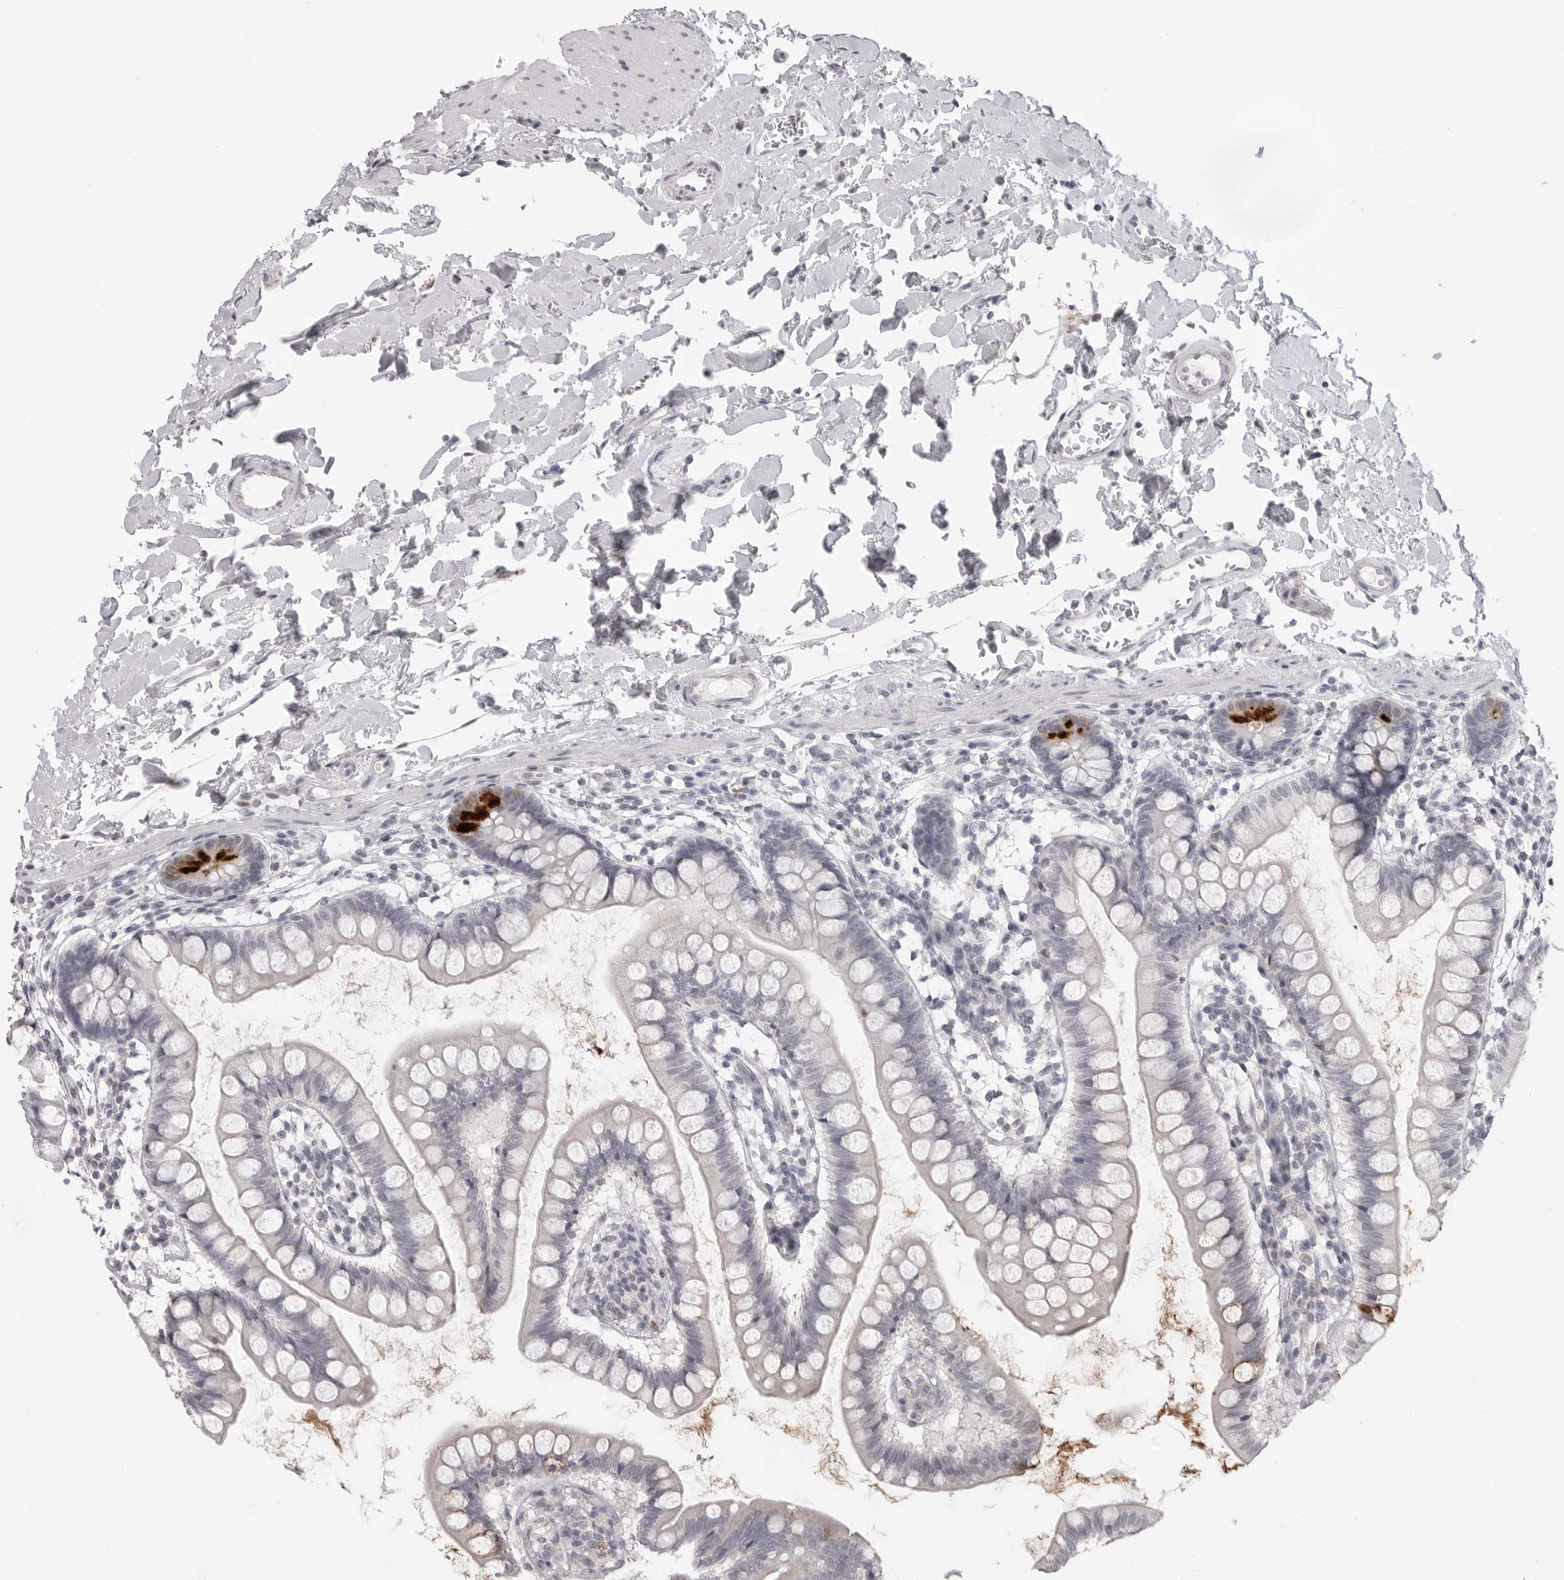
{"staining": {"intensity": "strong", "quantity": "<25%", "location": "cytoplasmic/membranous"}, "tissue": "small intestine", "cell_type": "Glandular cells", "image_type": "normal", "snomed": [{"axis": "morphology", "description": "Normal tissue, NOS"}, {"axis": "topography", "description": "Small intestine"}], "caption": "High-magnification brightfield microscopy of benign small intestine stained with DAB (brown) and counterstained with hematoxylin (blue). glandular cells exhibit strong cytoplasmic/membranous positivity is appreciated in about<25% of cells.", "gene": "PRSS1", "patient": {"sex": "female", "age": 84}}